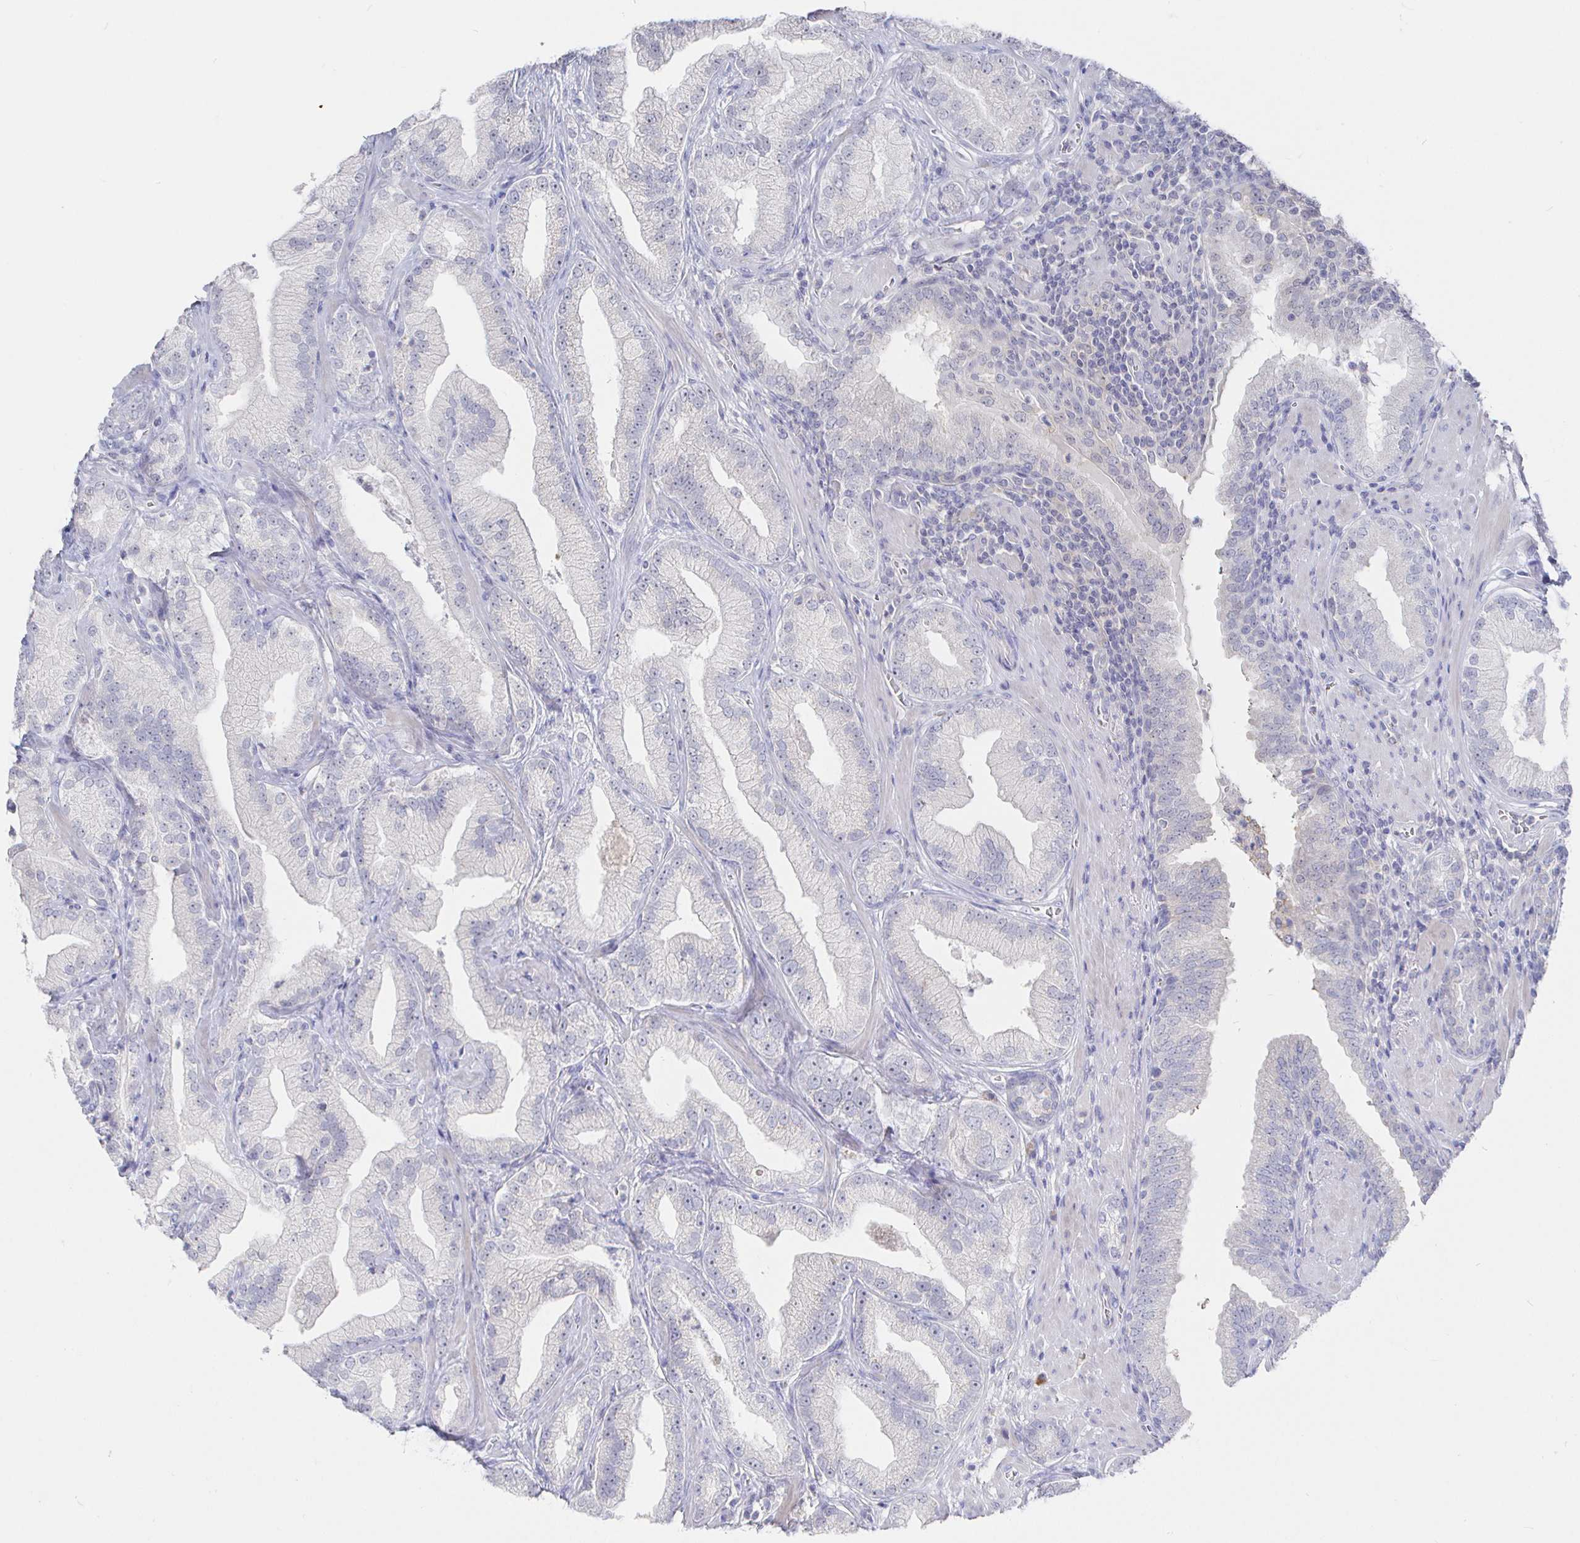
{"staining": {"intensity": "negative", "quantity": "none", "location": "none"}, "tissue": "prostate cancer", "cell_type": "Tumor cells", "image_type": "cancer", "snomed": [{"axis": "morphology", "description": "Adenocarcinoma, Low grade"}, {"axis": "topography", "description": "Prostate"}], "caption": "Histopathology image shows no significant protein staining in tumor cells of prostate cancer. Brightfield microscopy of immunohistochemistry stained with DAB (3,3'-diaminobenzidine) (brown) and hematoxylin (blue), captured at high magnification.", "gene": "LRRC23", "patient": {"sex": "male", "age": 62}}